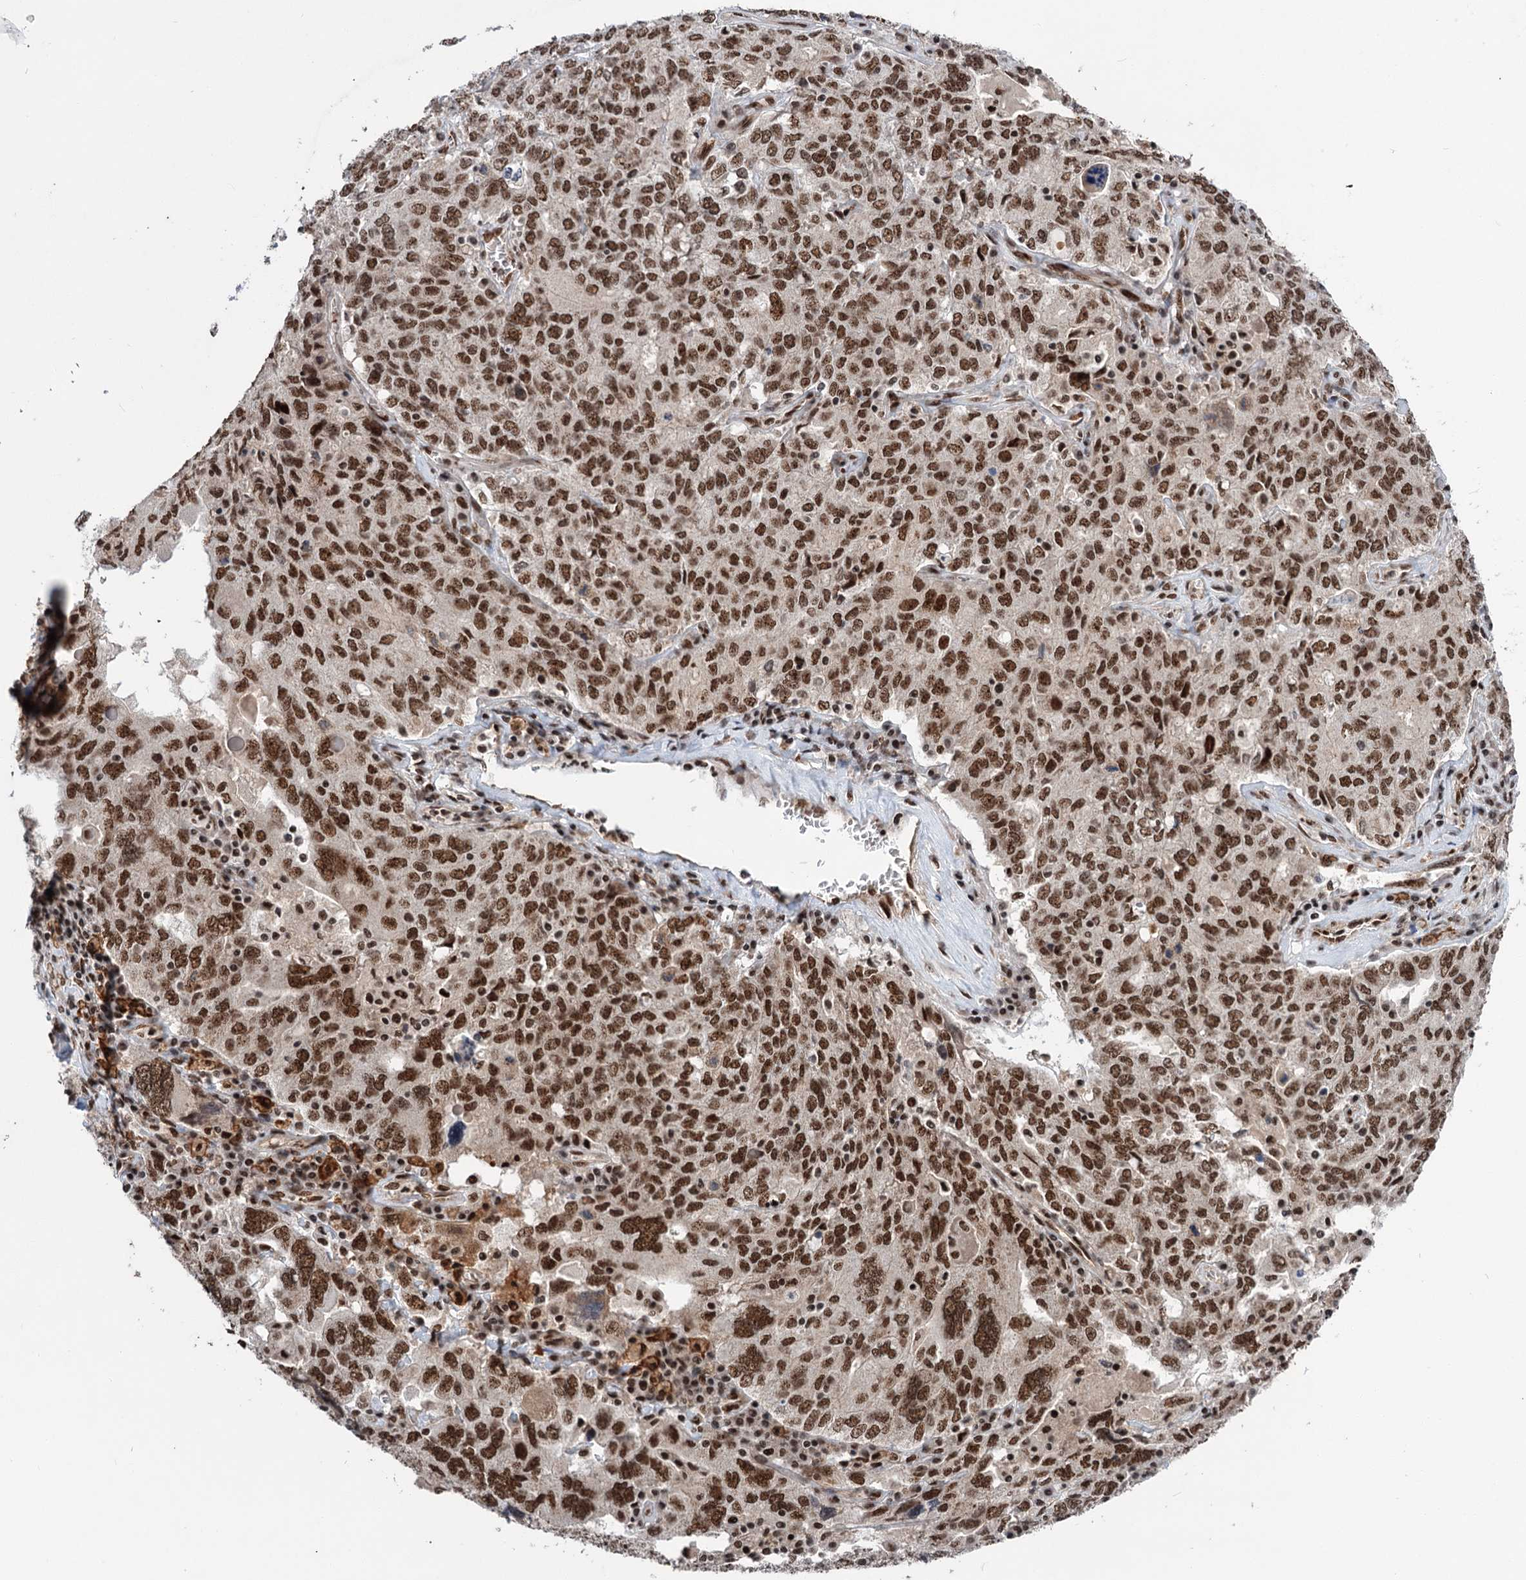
{"staining": {"intensity": "strong", "quantity": ">75%", "location": "nuclear"}, "tissue": "ovarian cancer", "cell_type": "Tumor cells", "image_type": "cancer", "snomed": [{"axis": "morphology", "description": "Carcinoma, endometroid"}, {"axis": "topography", "description": "Ovary"}], "caption": "A brown stain labels strong nuclear positivity of a protein in human ovarian cancer tumor cells. (Stains: DAB (3,3'-diaminobenzidine) in brown, nuclei in blue, Microscopy: brightfield microscopy at high magnification).", "gene": "MAML1", "patient": {"sex": "female", "age": 62}}